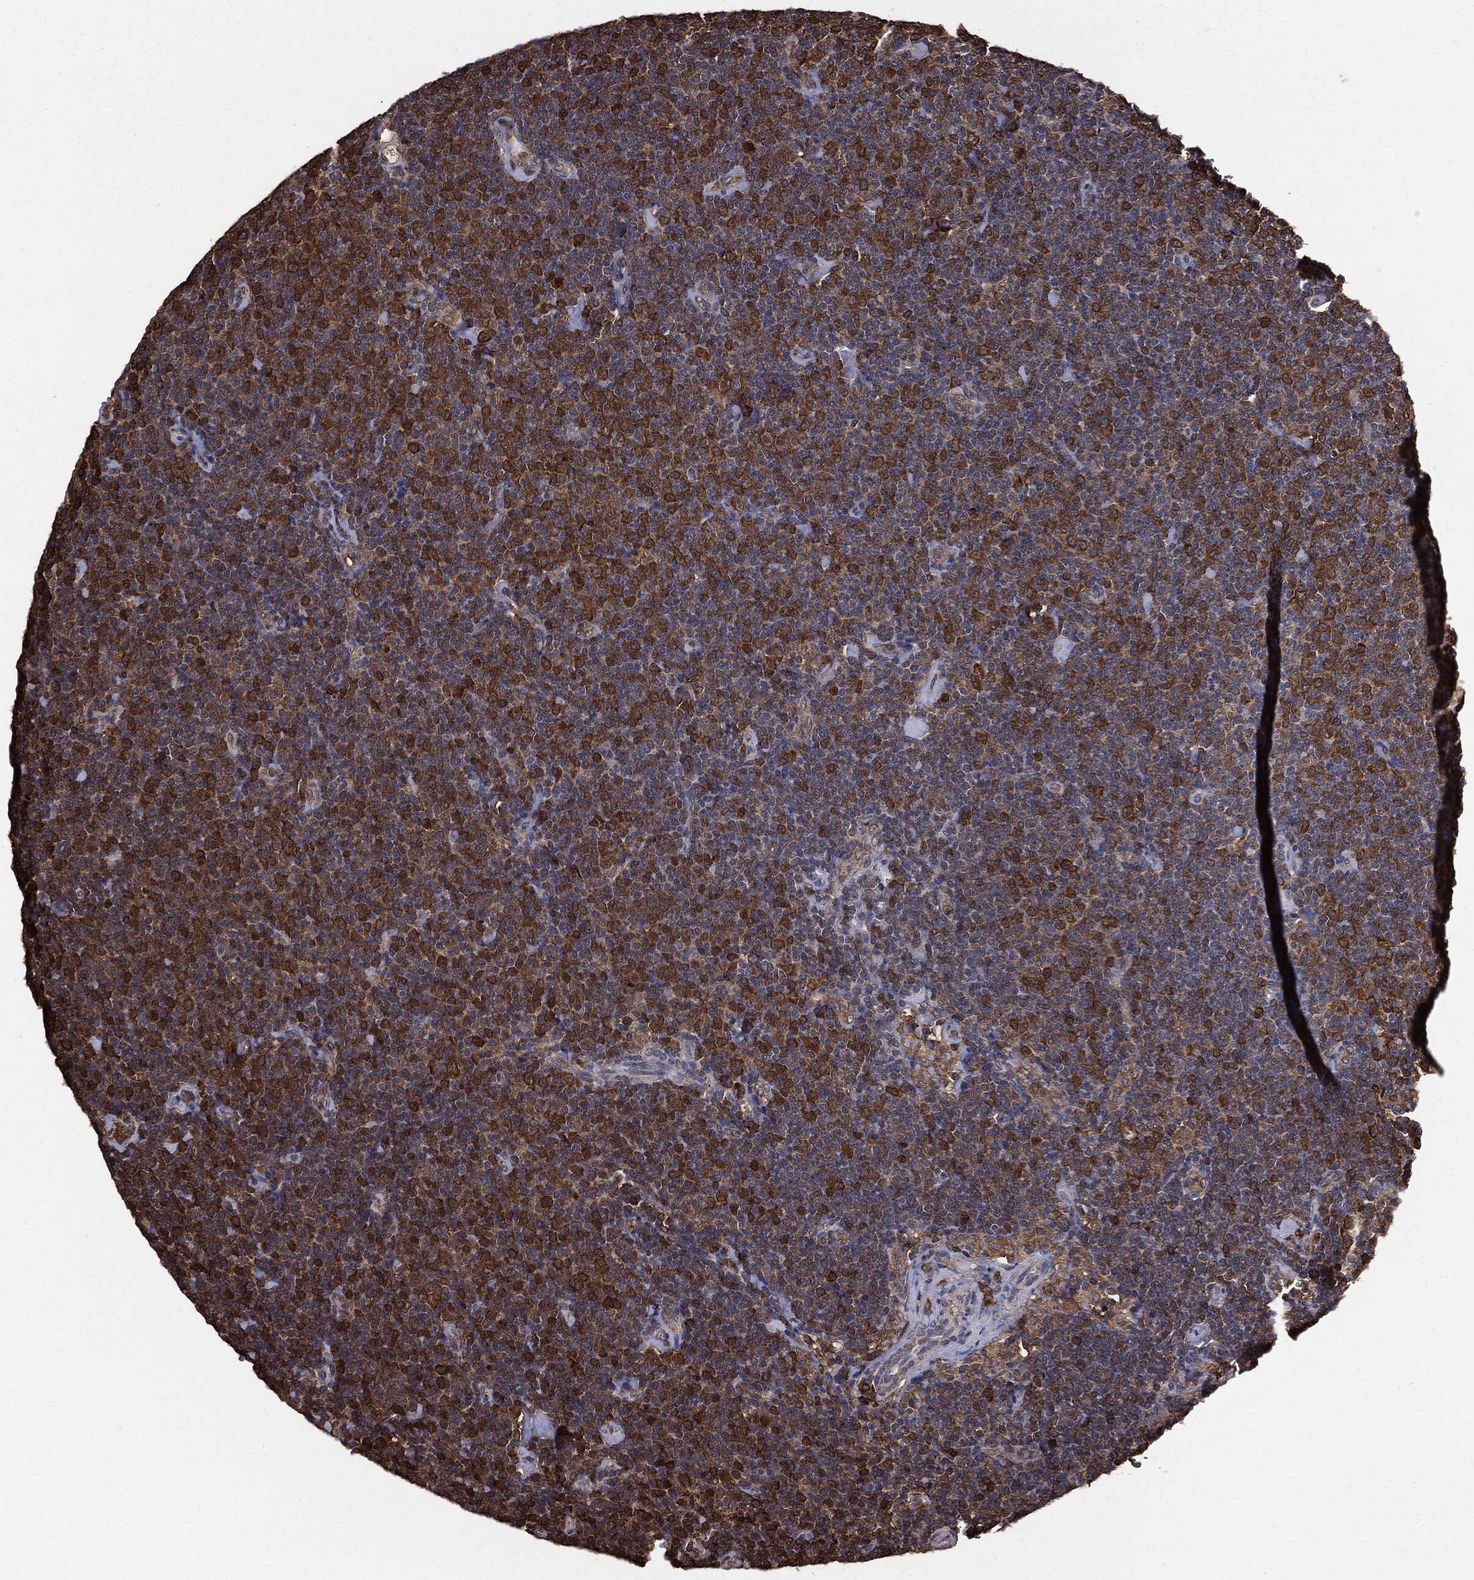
{"staining": {"intensity": "strong", "quantity": "25%-75%", "location": "cytoplasmic/membranous"}, "tissue": "lymphoma", "cell_type": "Tumor cells", "image_type": "cancer", "snomed": [{"axis": "morphology", "description": "Malignant lymphoma, non-Hodgkin's type, Low grade"}, {"axis": "topography", "description": "Lymph node"}], "caption": "Immunohistochemistry (IHC) histopathology image of neoplastic tissue: human low-grade malignant lymphoma, non-Hodgkin's type stained using immunohistochemistry (IHC) reveals high levels of strong protein expression localized specifically in the cytoplasmic/membranous of tumor cells, appearing as a cytoplasmic/membranous brown color.", "gene": "NME1", "patient": {"sex": "male", "age": 81}}